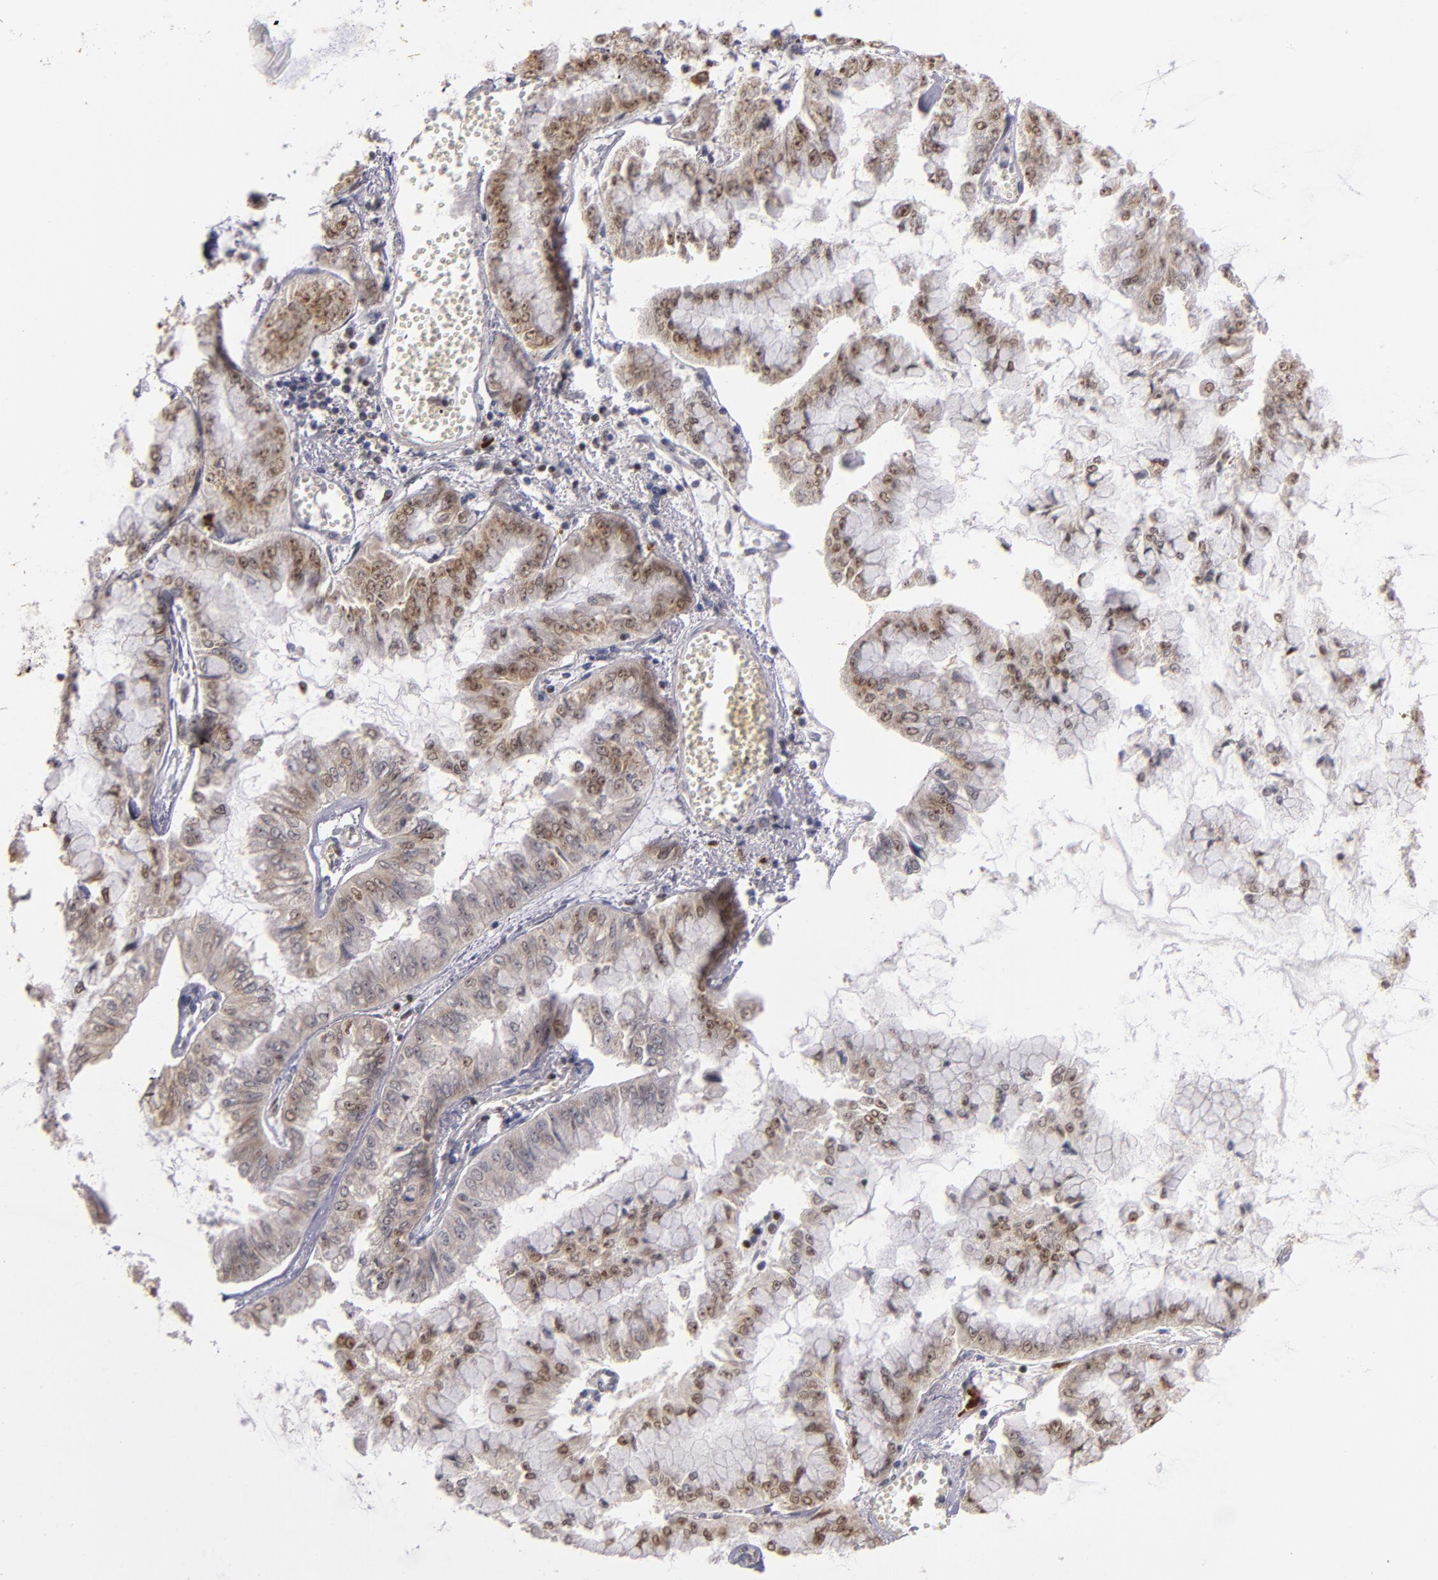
{"staining": {"intensity": "weak", "quantity": "25%-75%", "location": "nuclear"}, "tissue": "liver cancer", "cell_type": "Tumor cells", "image_type": "cancer", "snomed": [{"axis": "morphology", "description": "Cholangiocarcinoma"}, {"axis": "topography", "description": "Liver"}], "caption": "High-magnification brightfield microscopy of liver cholangiocarcinoma stained with DAB (3,3'-diaminobenzidine) (brown) and counterstained with hematoxylin (blue). tumor cells exhibit weak nuclear expression is identified in about25%-75% of cells.", "gene": "KDM6A", "patient": {"sex": "female", "age": 79}}